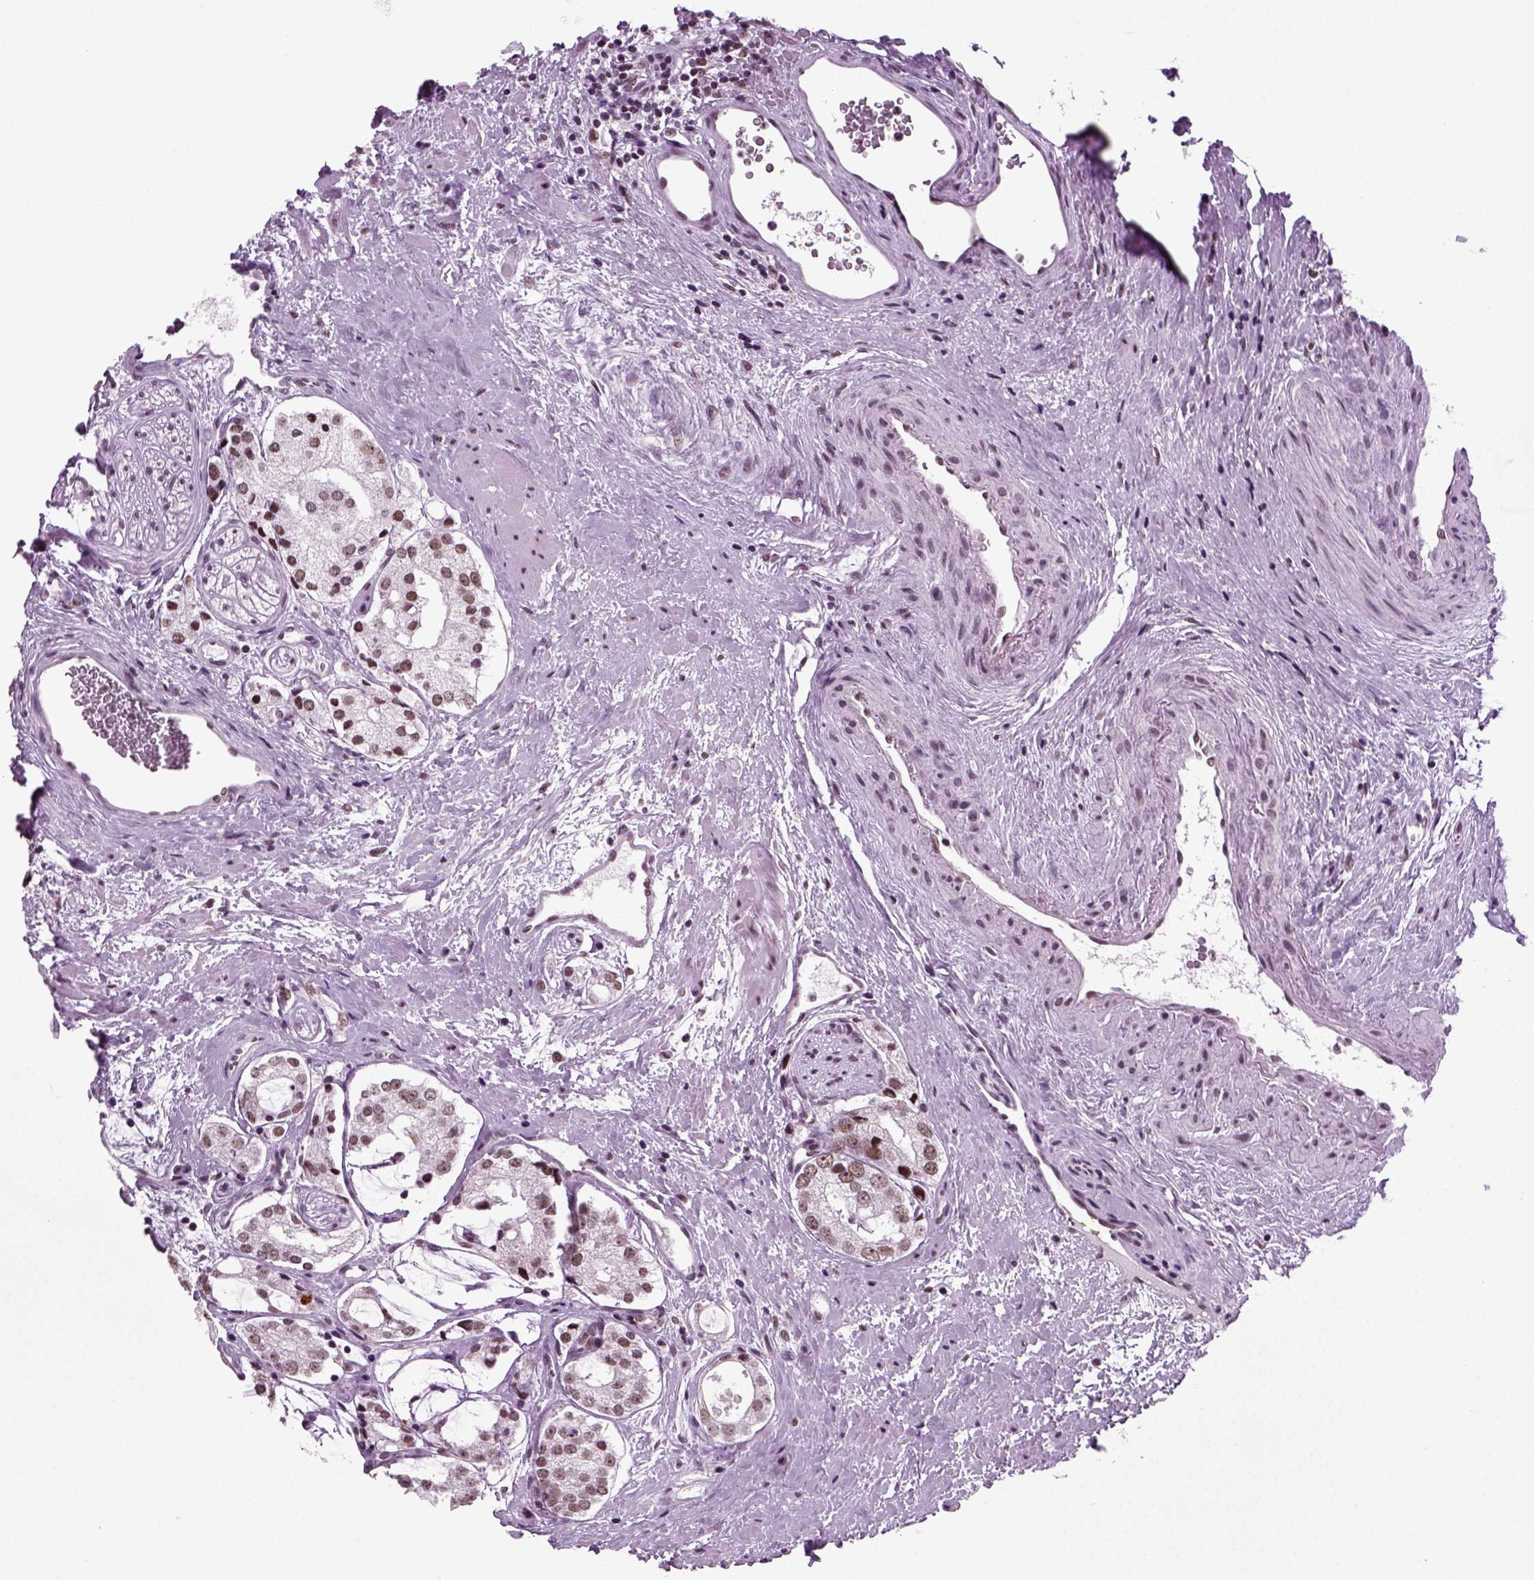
{"staining": {"intensity": "moderate", "quantity": "<25%", "location": "nuclear"}, "tissue": "prostate cancer", "cell_type": "Tumor cells", "image_type": "cancer", "snomed": [{"axis": "morphology", "description": "Adenocarcinoma, NOS"}, {"axis": "topography", "description": "Prostate"}], "caption": "A brown stain labels moderate nuclear positivity of a protein in prostate cancer (adenocarcinoma) tumor cells.", "gene": "RCOR3", "patient": {"sex": "male", "age": 66}}